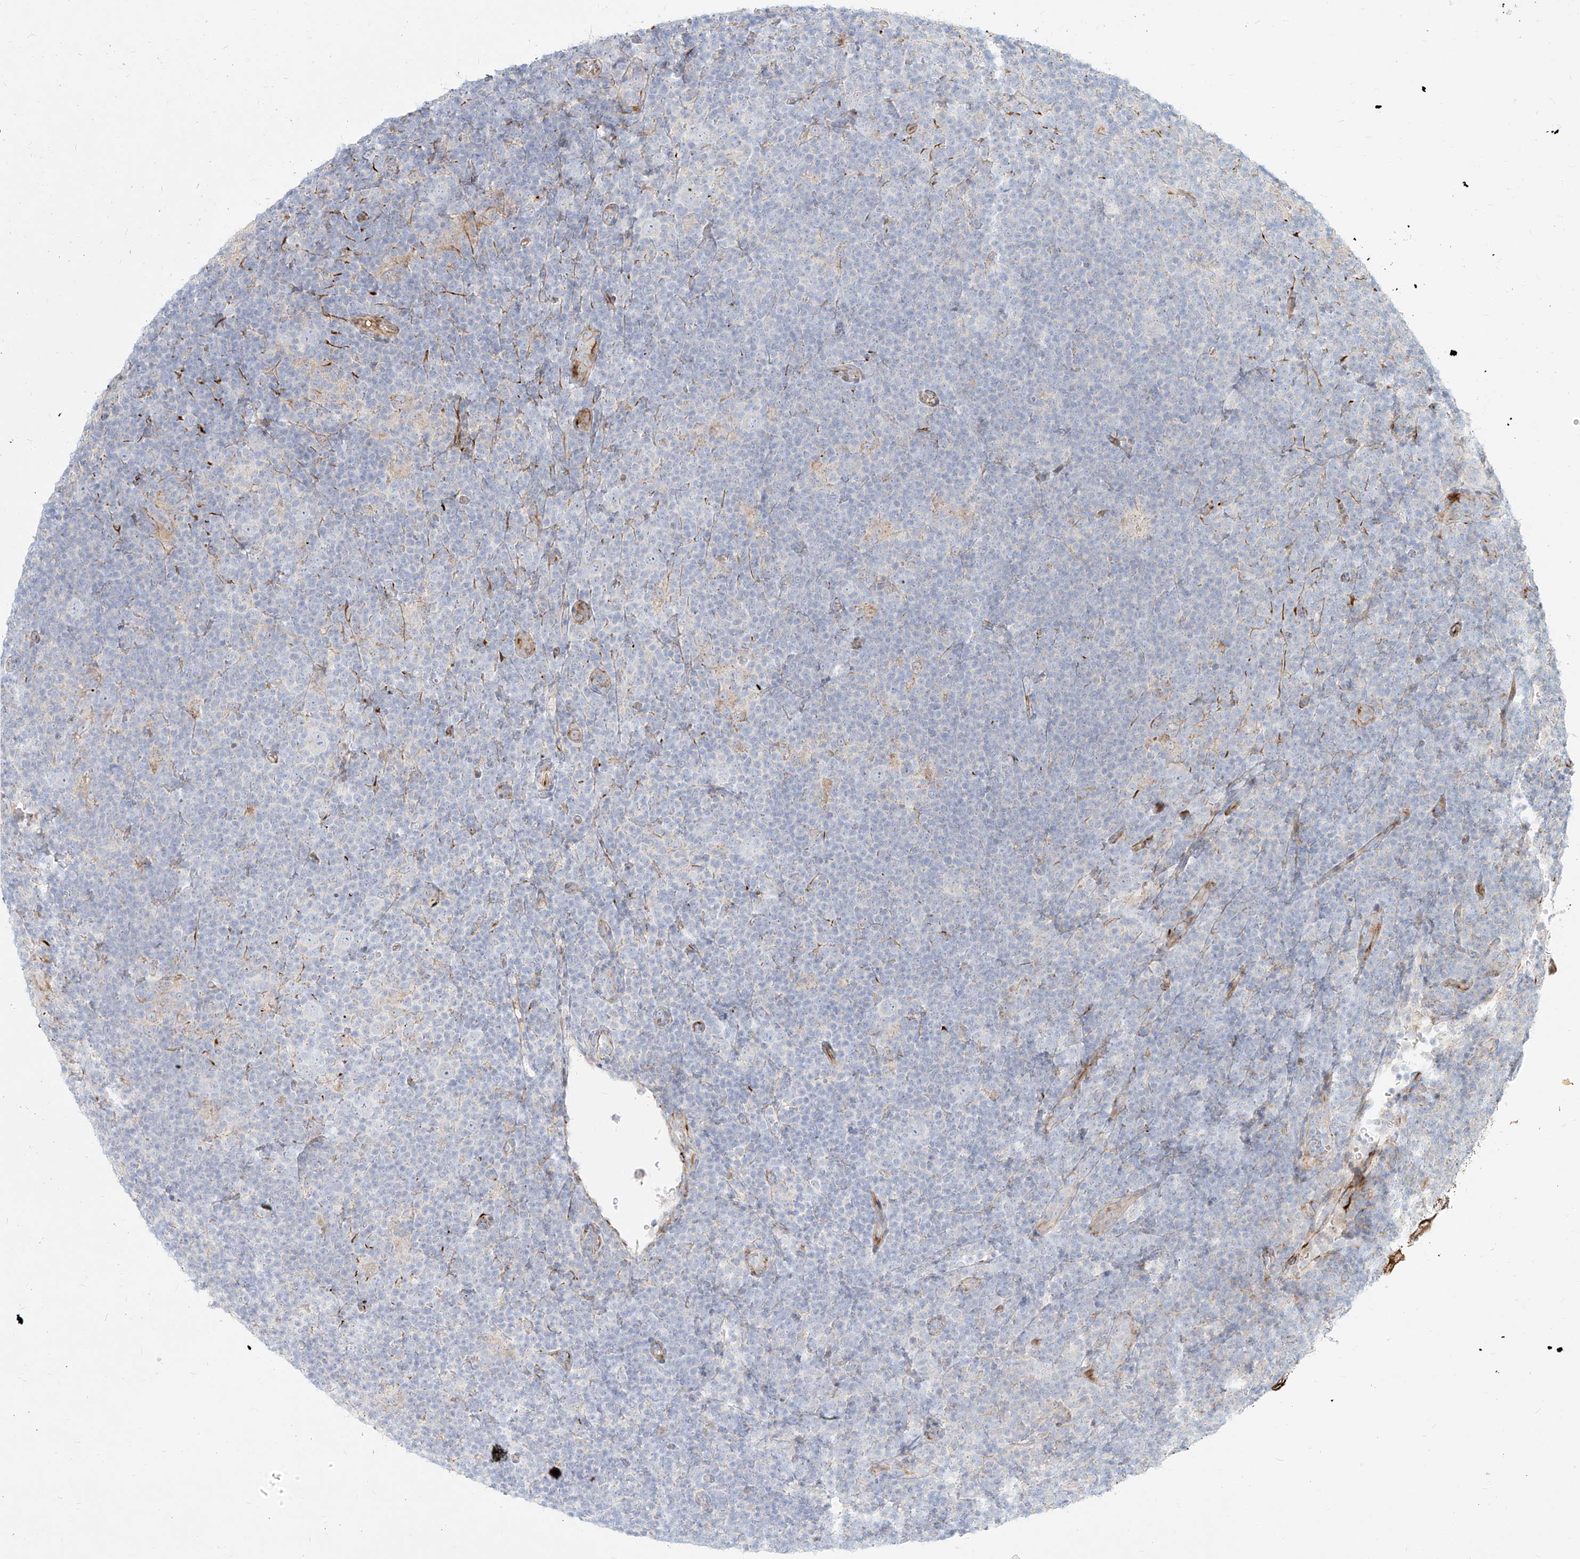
{"staining": {"intensity": "negative", "quantity": "none", "location": "none"}, "tissue": "lymphoma", "cell_type": "Tumor cells", "image_type": "cancer", "snomed": [{"axis": "morphology", "description": "Hodgkin's disease, NOS"}, {"axis": "topography", "description": "Lymph node"}], "caption": "IHC histopathology image of neoplastic tissue: human Hodgkin's disease stained with DAB reveals no significant protein expression in tumor cells. Brightfield microscopy of immunohistochemistry (IHC) stained with DAB (3,3'-diaminobenzidine) (brown) and hematoxylin (blue), captured at high magnification.", "gene": "MTX2", "patient": {"sex": "female", "age": 57}}